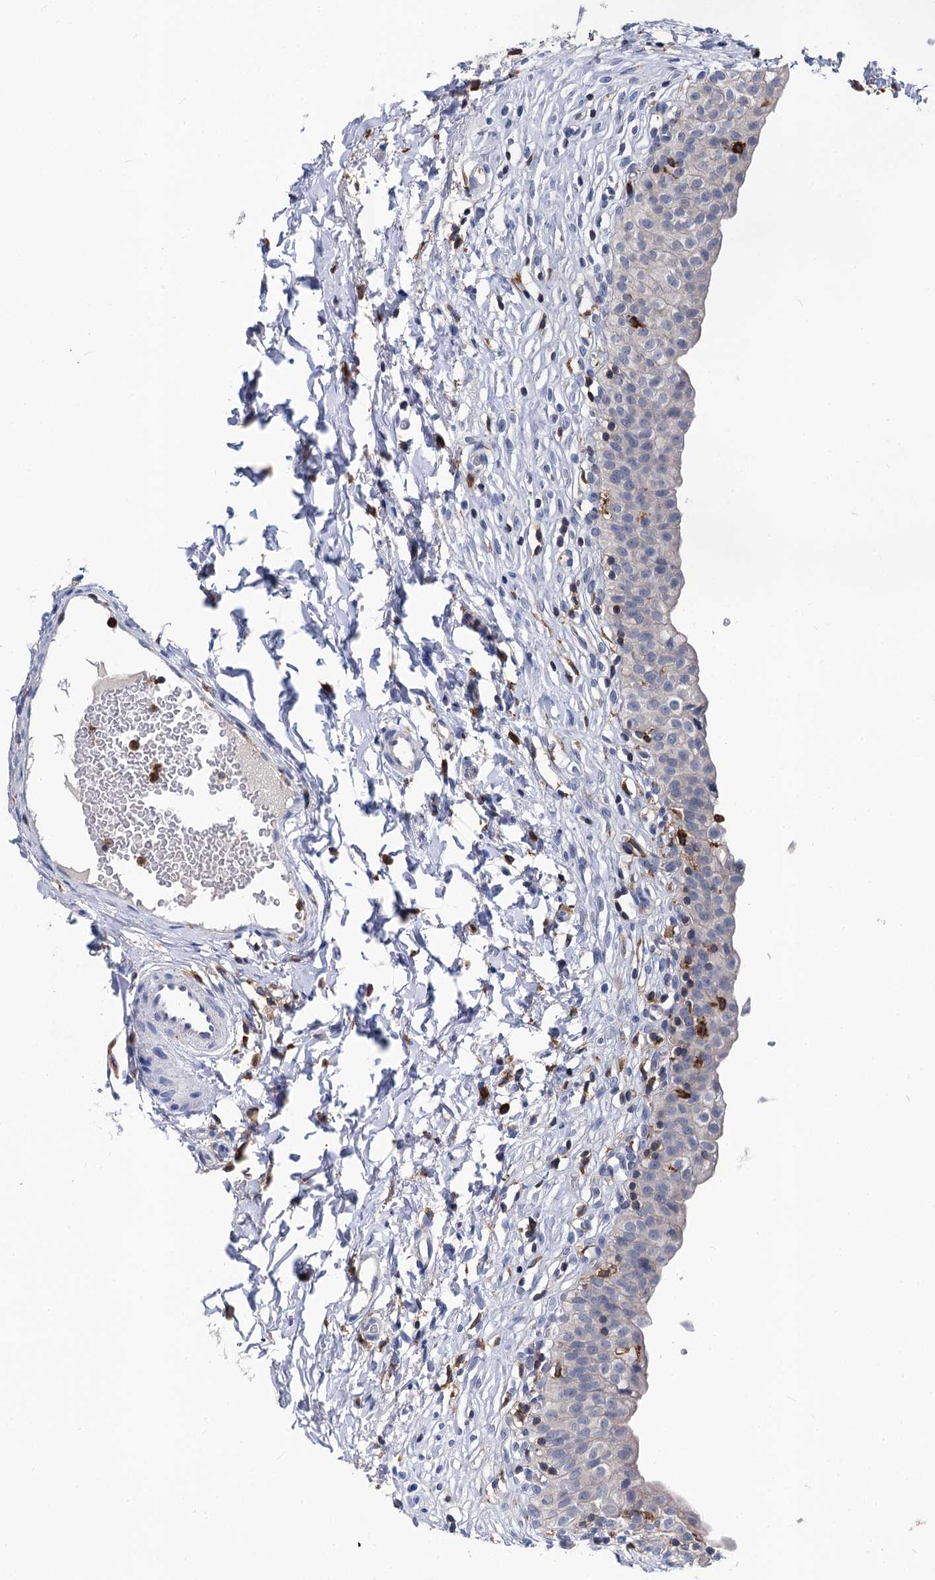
{"staining": {"intensity": "negative", "quantity": "none", "location": "none"}, "tissue": "urinary bladder", "cell_type": "Urothelial cells", "image_type": "normal", "snomed": [{"axis": "morphology", "description": "Normal tissue, NOS"}, {"axis": "topography", "description": "Urinary bladder"}], "caption": "IHC histopathology image of unremarkable human urinary bladder stained for a protein (brown), which reveals no positivity in urothelial cells.", "gene": "RHOG", "patient": {"sex": "male", "age": 55}}